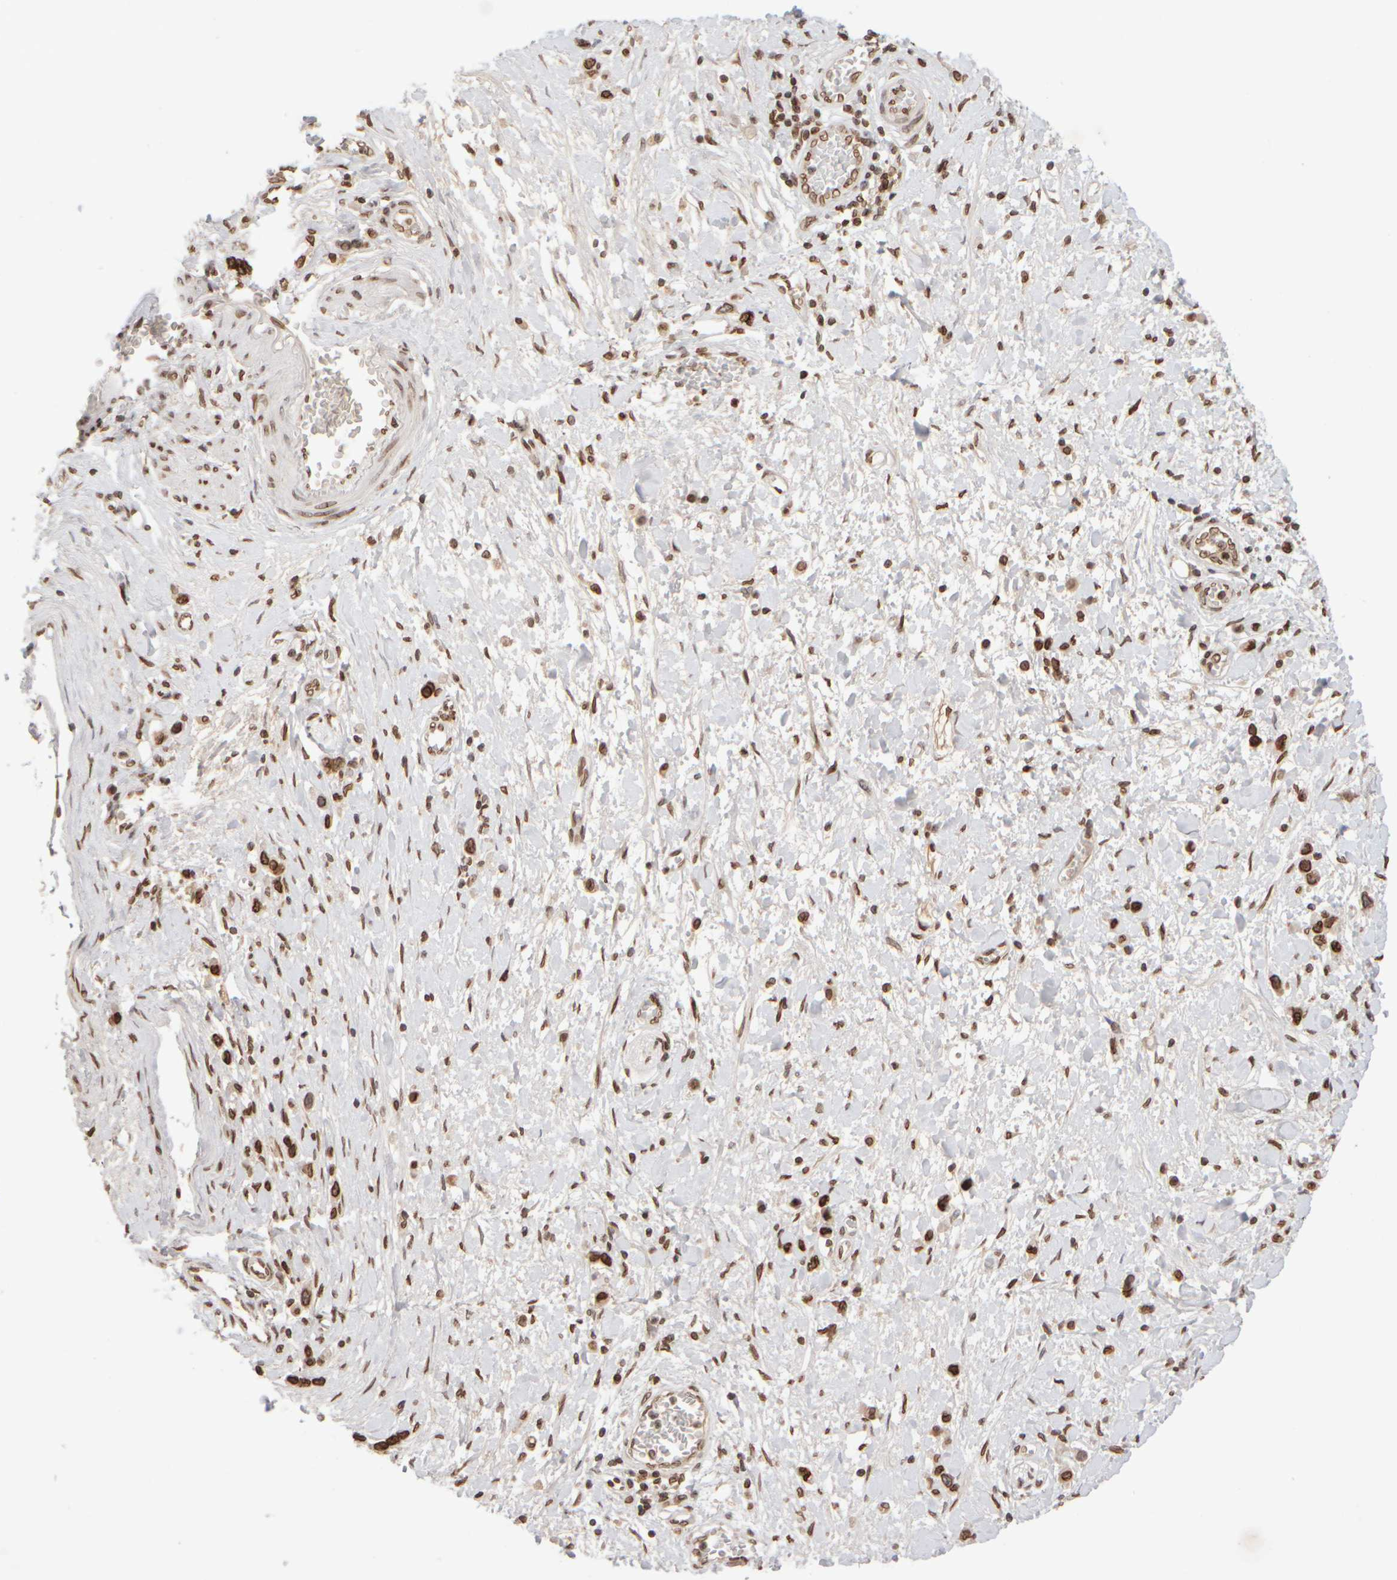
{"staining": {"intensity": "strong", "quantity": ">75%", "location": "cytoplasmic/membranous,nuclear"}, "tissue": "stomach cancer", "cell_type": "Tumor cells", "image_type": "cancer", "snomed": [{"axis": "morphology", "description": "Adenocarcinoma, NOS"}, {"axis": "topography", "description": "Stomach"}], "caption": "Protein expression analysis of human stomach cancer reveals strong cytoplasmic/membranous and nuclear positivity in approximately >75% of tumor cells. Nuclei are stained in blue.", "gene": "ZC3HC1", "patient": {"sex": "female", "age": 65}}